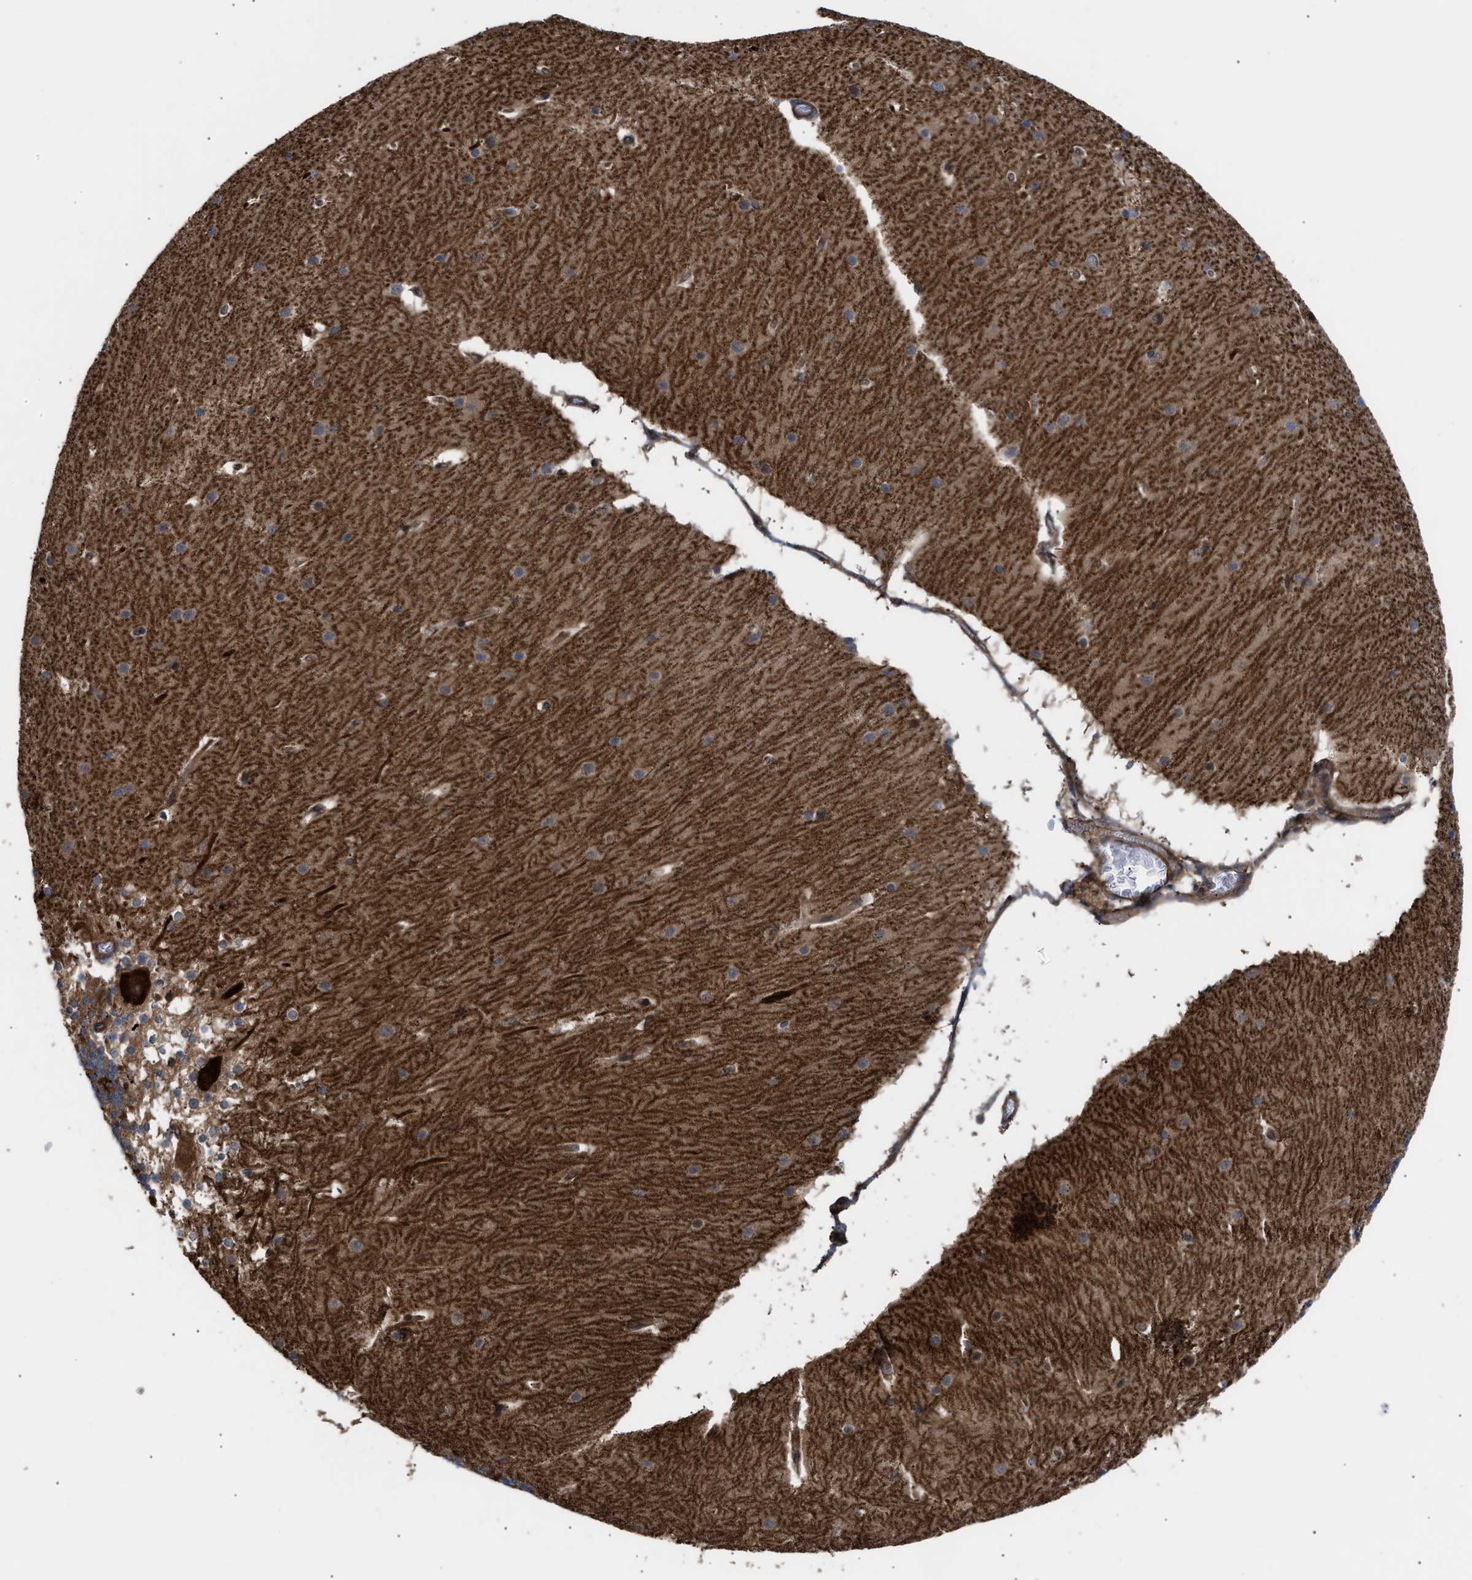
{"staining": {"intensity": "strong", "quantity": "25%-75%", "location": "cytoplasmic/membranous"}, "tissue": "cerebellum", "cell_type": "Cells in granular layer", "image_type": "normal", "snomed": [{"axis": "morphology", "description": "Normal tissue, NOS"}, {"axis": "topography", "description": "Cerebellum"}], "caption": "A high-resolution photomicrograph shows immunohistochemistry (IHC) staining of benign cerebellum, which exhibits strong cytoplasmic/membranous expression in approximately 25%-75% of cells in granular layer.", "gene": "STAU1", "patient": {"sex": "female", "age": 19}}